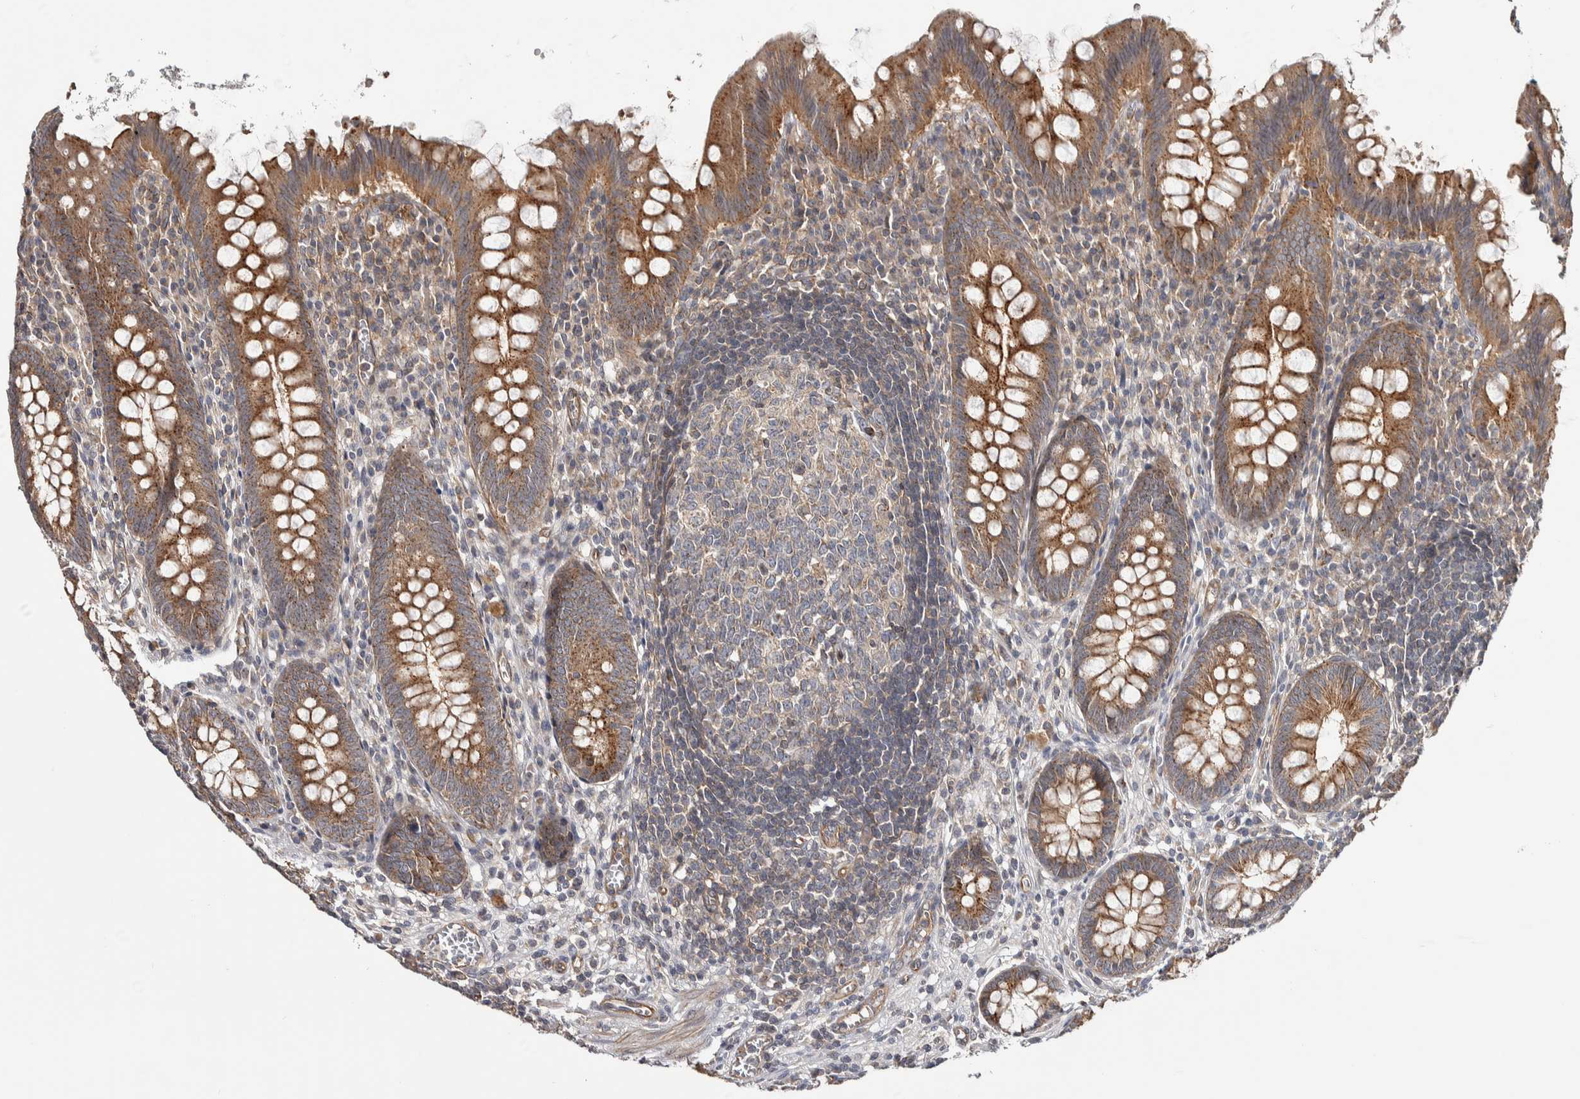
{"staining": {"intensity": "moderate", "quantity": ">75%", "location": "cytoplasmic/membranous"}, "tissue": "appendix", "cell_type": "Glandular cells", "image_type": "normal", "snomed": [{"axis": "morphology", "description": "Normal tissue, NOS"}, {"axis": "topography", "description": "Appendix"}], "caption": "Immunohistochemistry (DAB (3,3'-diaminobenzidine)) staining of normal appendix displays moderate cytoplasmic/membranous protein positivity in approximately >75% of glandular cells. (DAB IHC with brightfield microscopy, high magnification).", "gene": "CHMP4C", "patient": {"sex": "male", "age": 56}}